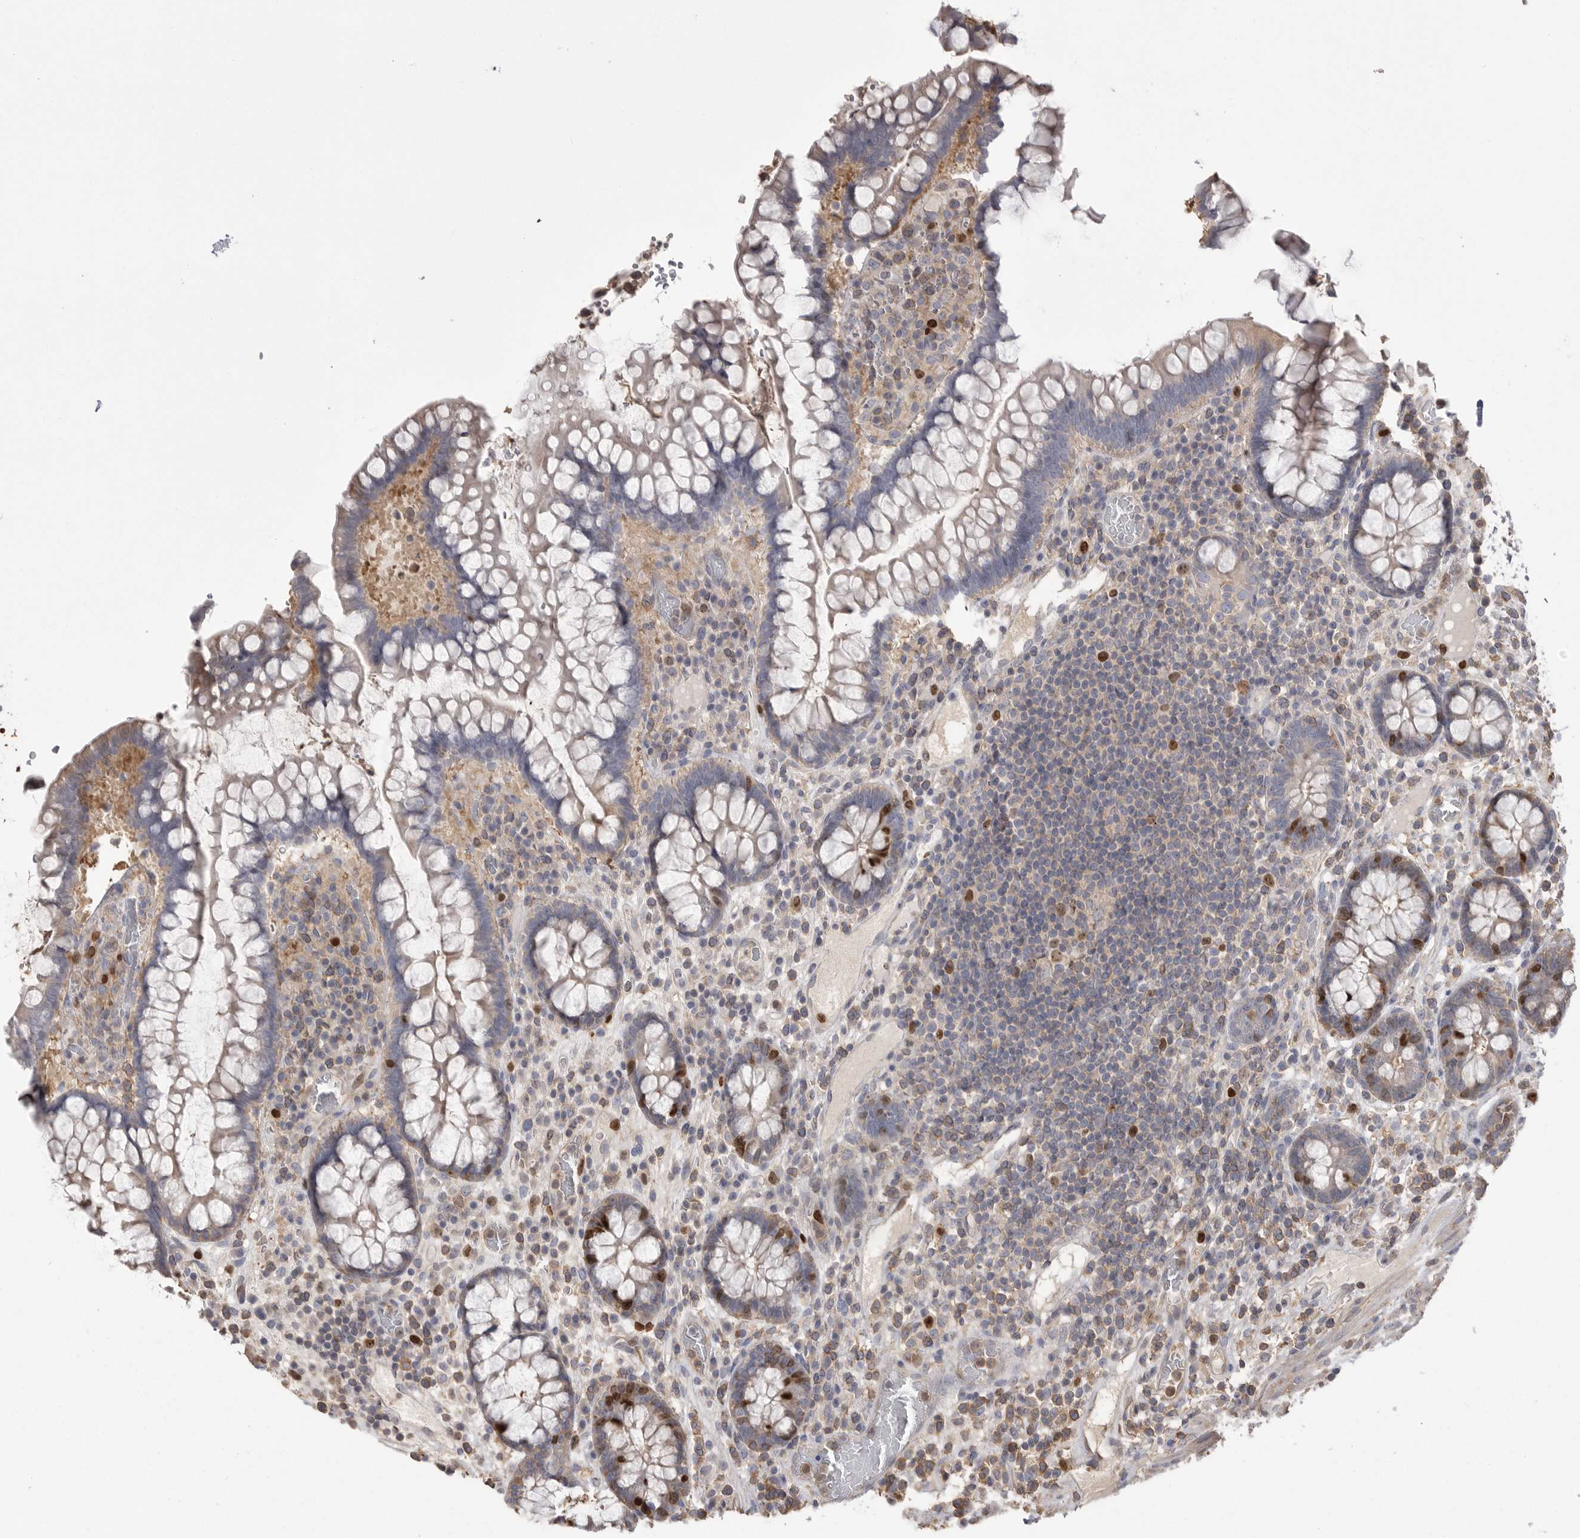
{"staining": {"intensity": "weak", "quantity": ">75%", "location": "cytoplasmic/membranous"}, "tissue": "colon", "cell_type": "Endothelial cells", "image_type": "normal", "snomed": [{"axis": "morphology", "description": "Normal tissue, NOS"}, {"axis": "topography", "description": "Colon"}], "caption": "DAB immunohistochemical staining of unremarkable human colon shows weak cytoplasmic/membranous protein positivity in approximately >75% of endothelial cells.", "gene": "TOP2A", "patient": {"sex": "female", "age": 79}}